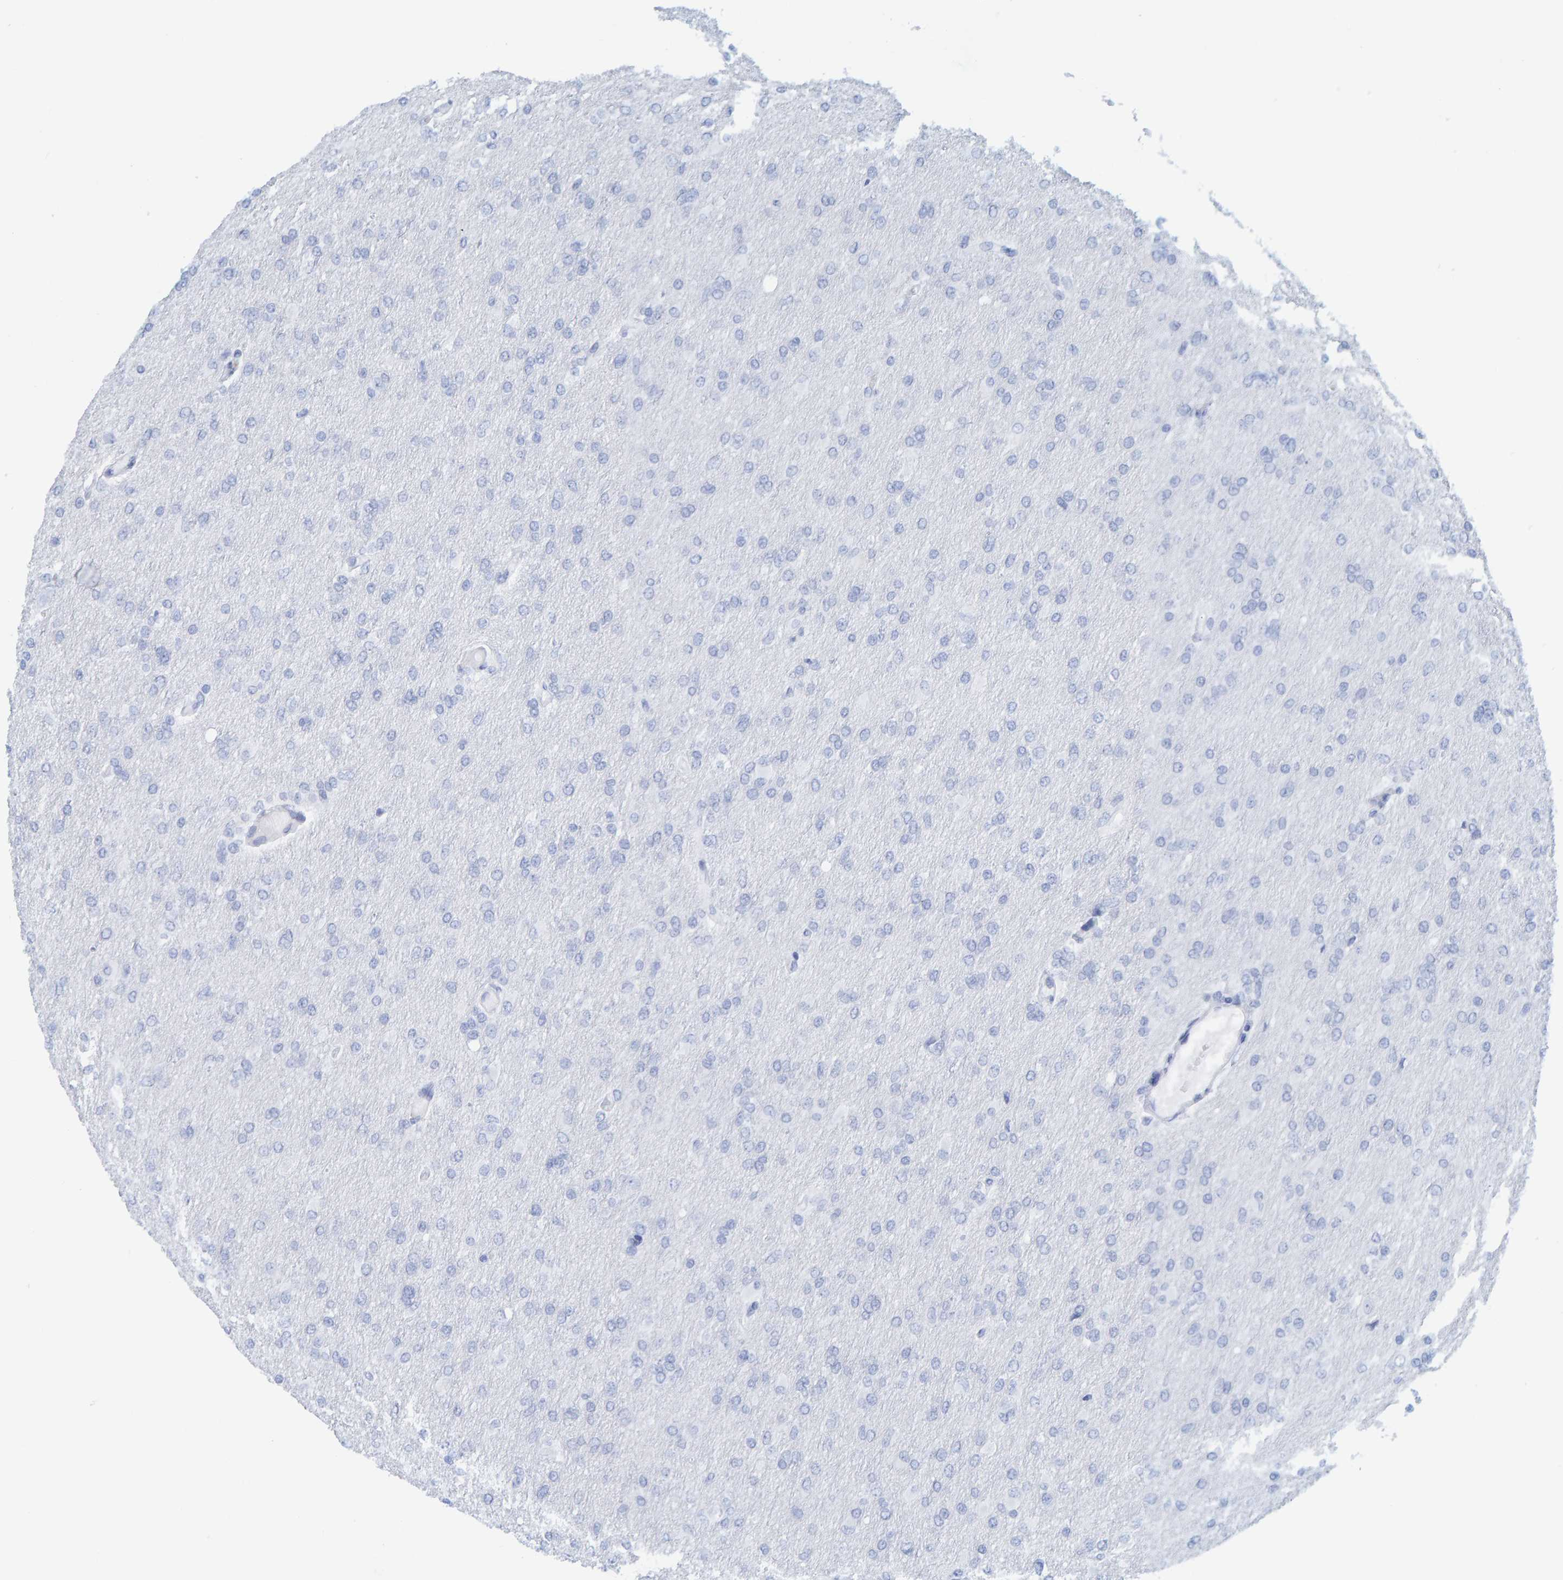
{"staining": {"intensity": "negative", "quantity": "none", "location": "none"}, "tissue": "glioma", "cell_type": "Tumor cells", "image_type": "cancer", "snomed": [{"axis": "morphology", "description": "Glioma, malignant, High grade"}, {"axis": "topography", "description": "Cerebral cortex"}], "caption": "A micrograph of glioma stained for a protein displays no brown staining in tumor cells.", "gene": "SFTPC", "patient": {"sex": "female", "age": 36}}